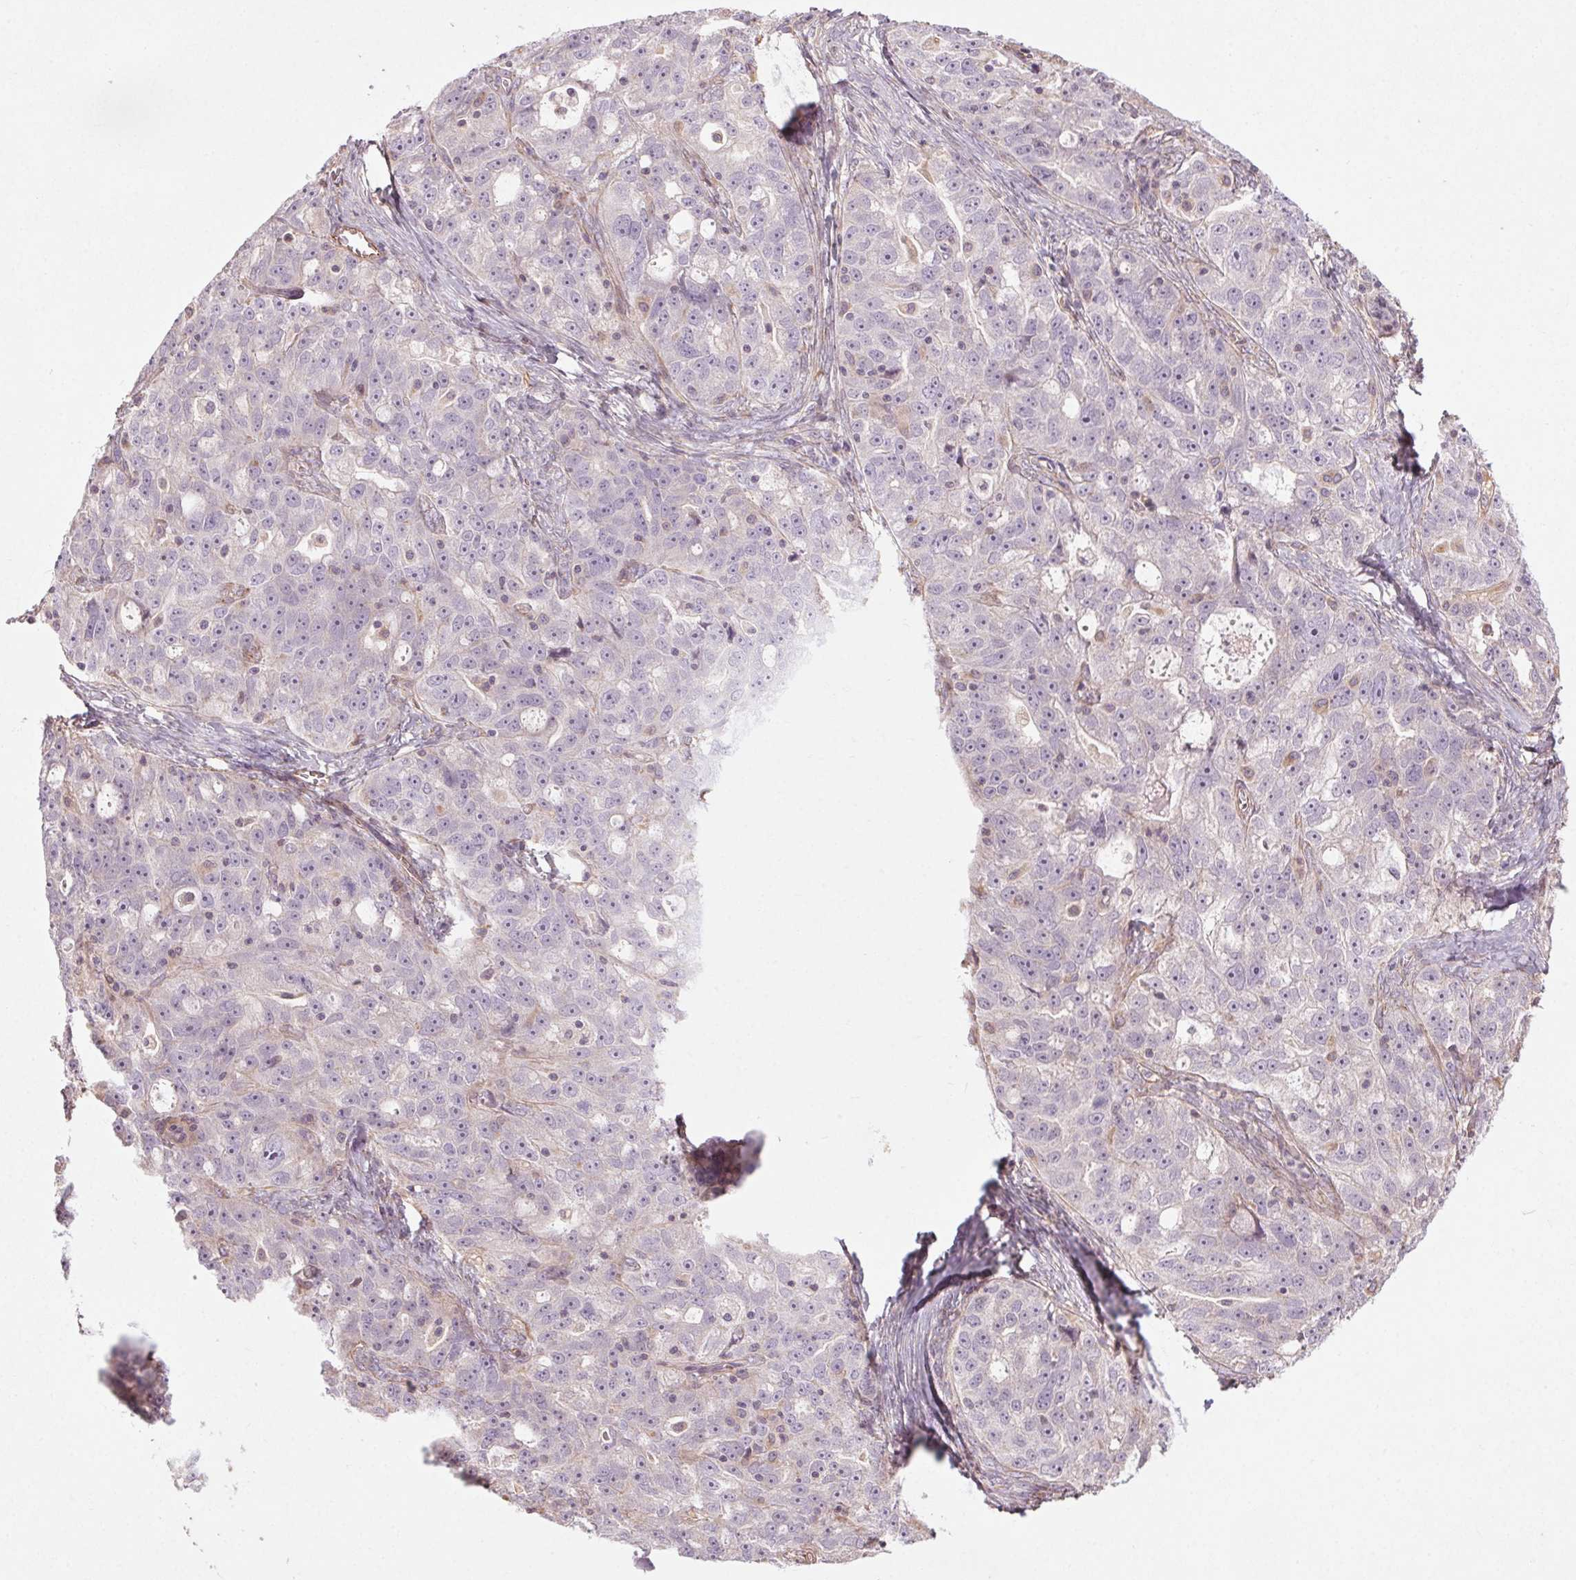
{"staining": {"intensity": "negative", "quantity": "none", "location": "none"}, "tissue": "ovarian cancer", "cell_type": "Tumor cells", "image_type": "cancer", "snomed": [{"axis": "morphology", "description": "Cystadenocarcinoma, serous, NOS"}, {"axis": "topography", "description": "Ovary"}], "caption": "This is an IHC photomicrograph of human ovarian serous cystadenocarcinoma. There is no expression in tumor cells.", "gene": "CCSER1", "patient": {"sex": "female", "age": 51}}